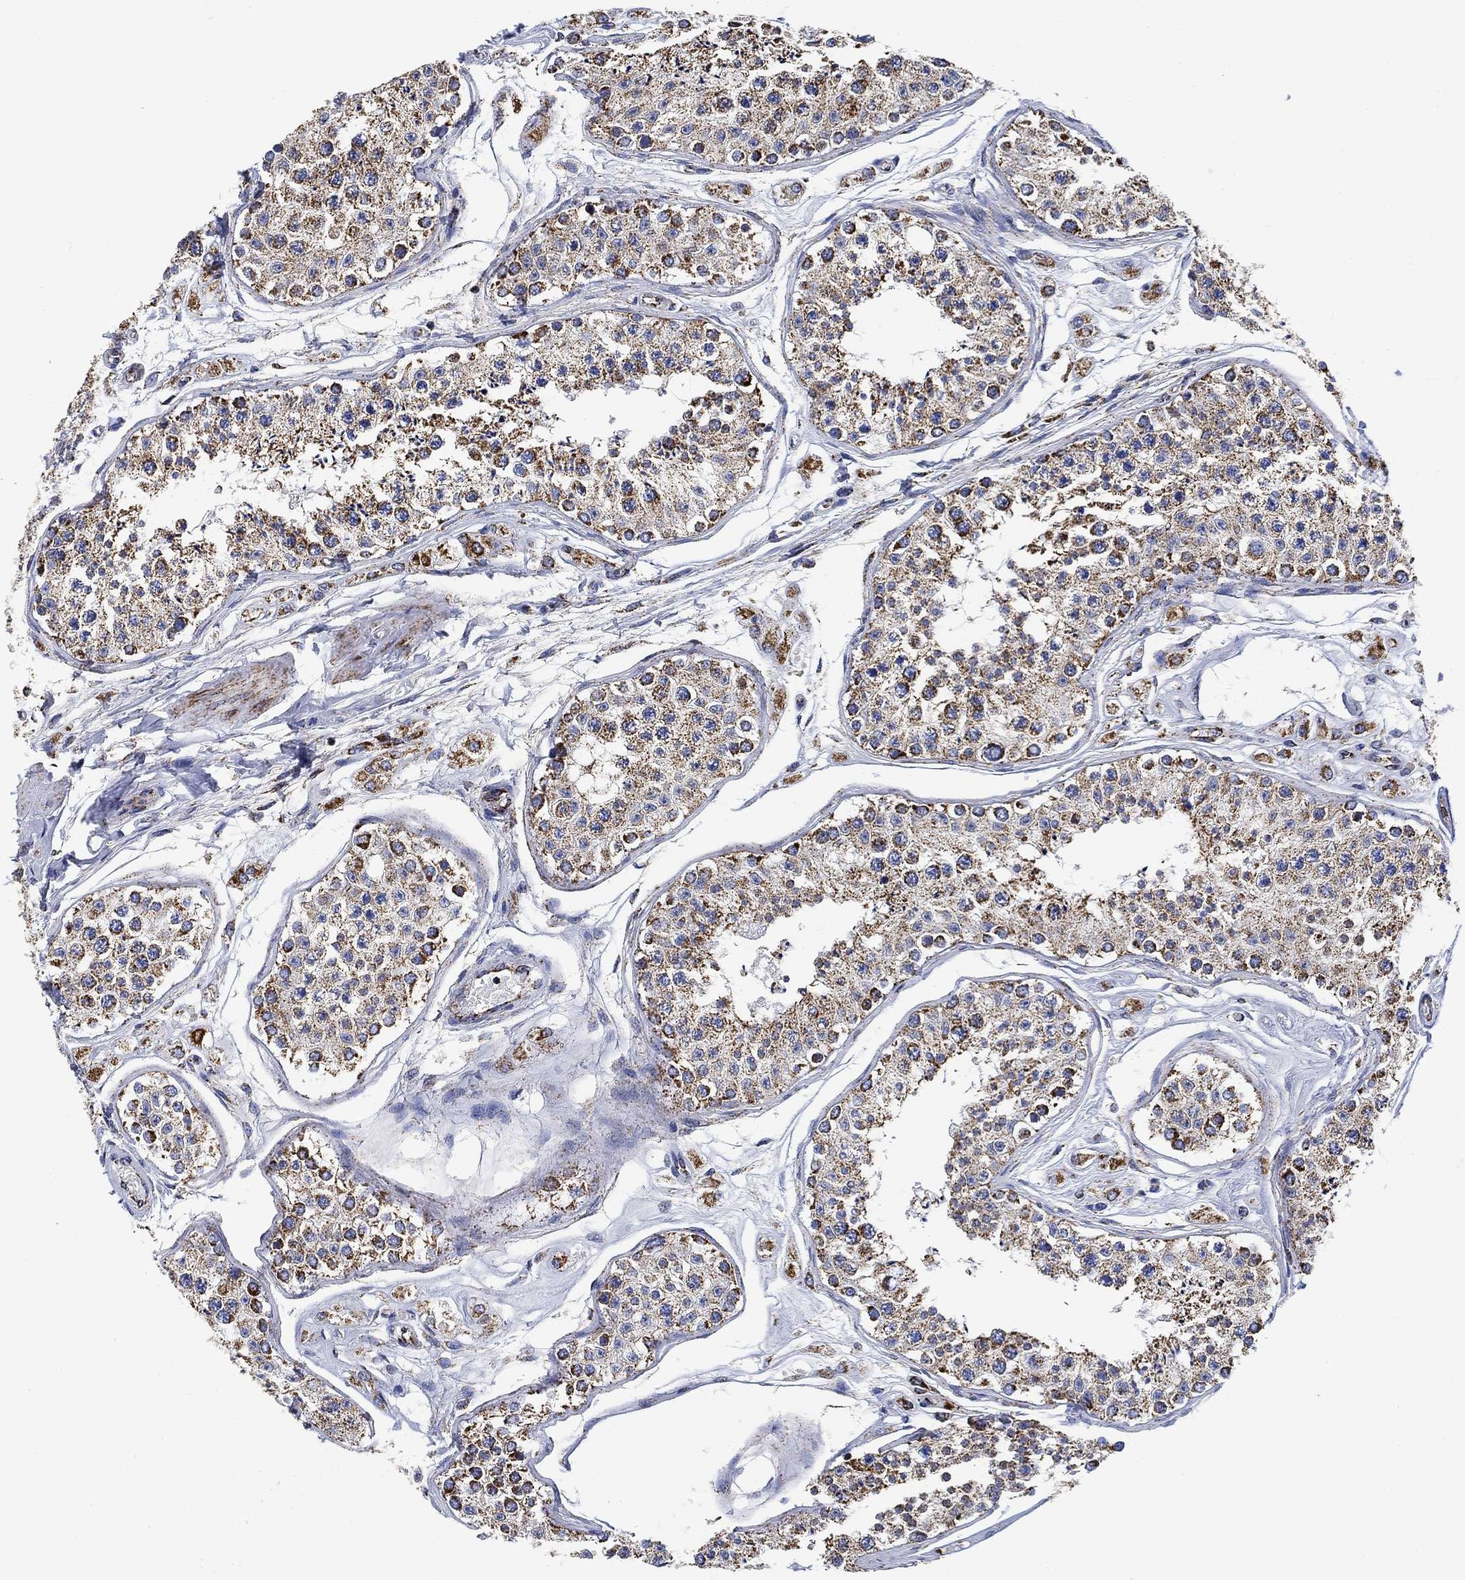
{"staining": {"intensity": "strong", "quantity": "<25%", "location": "cytoplasmic/membranous"}, "tissue": "testis", "cell_type": "Cells in seminiferous ducts", "image_type": "normal", "snomed": [{"axis": "morphology", "description": "Normal tissue, NOS"}, {"axis": "topography", "description": "Testis"}], "caption": "High-magnification brightfield microscopy of benign testis stained with DAB (brown) and counterstained with hematoxylin (blue). cells in seminiferous ducts exhibit strong cytoplasmic/membranous expression is present in about<25% of cells. The protein is shown in brown color, while the nuclei are stained blue.", "gene": "NDUFS3", "patient": {"sex": "male", "age": 25}}